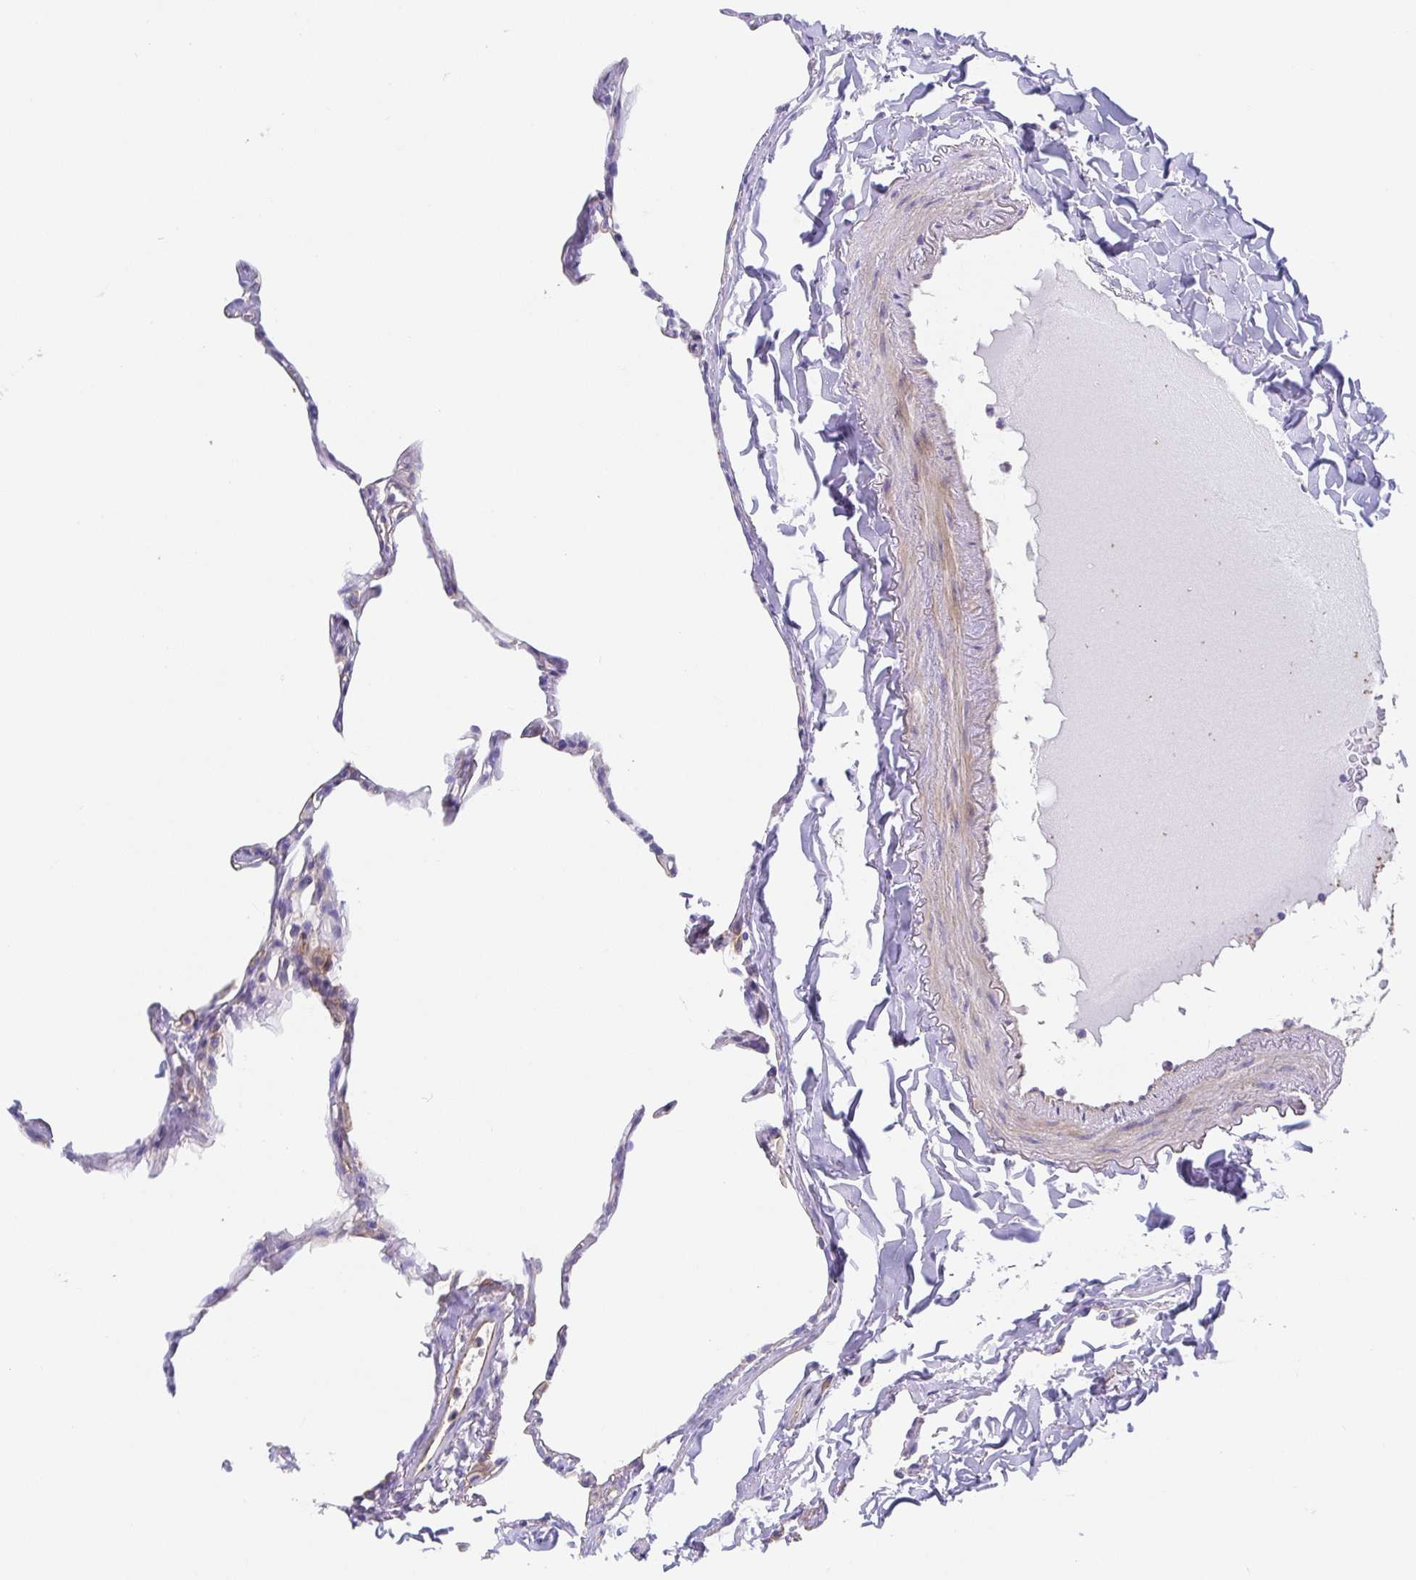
{"staining": {"intensity": "negative", "quantity": "none", "location": "none"}, "tissue": "lung", "cell_type": "Alveolar cells", "image_type": "normal", "snomed": [{"axis": "morphology", "description": "Normal tissue, NOS"}, {"axis": "topography", "description": "Lung"}], "caption": "Alveolar cells show no significant positivity in benign lung. (Immunohistochemistry, brightfield microscopy, high magnification).", "gene": "TRAM2", "patient": {"sex": "male", "age": 65}}